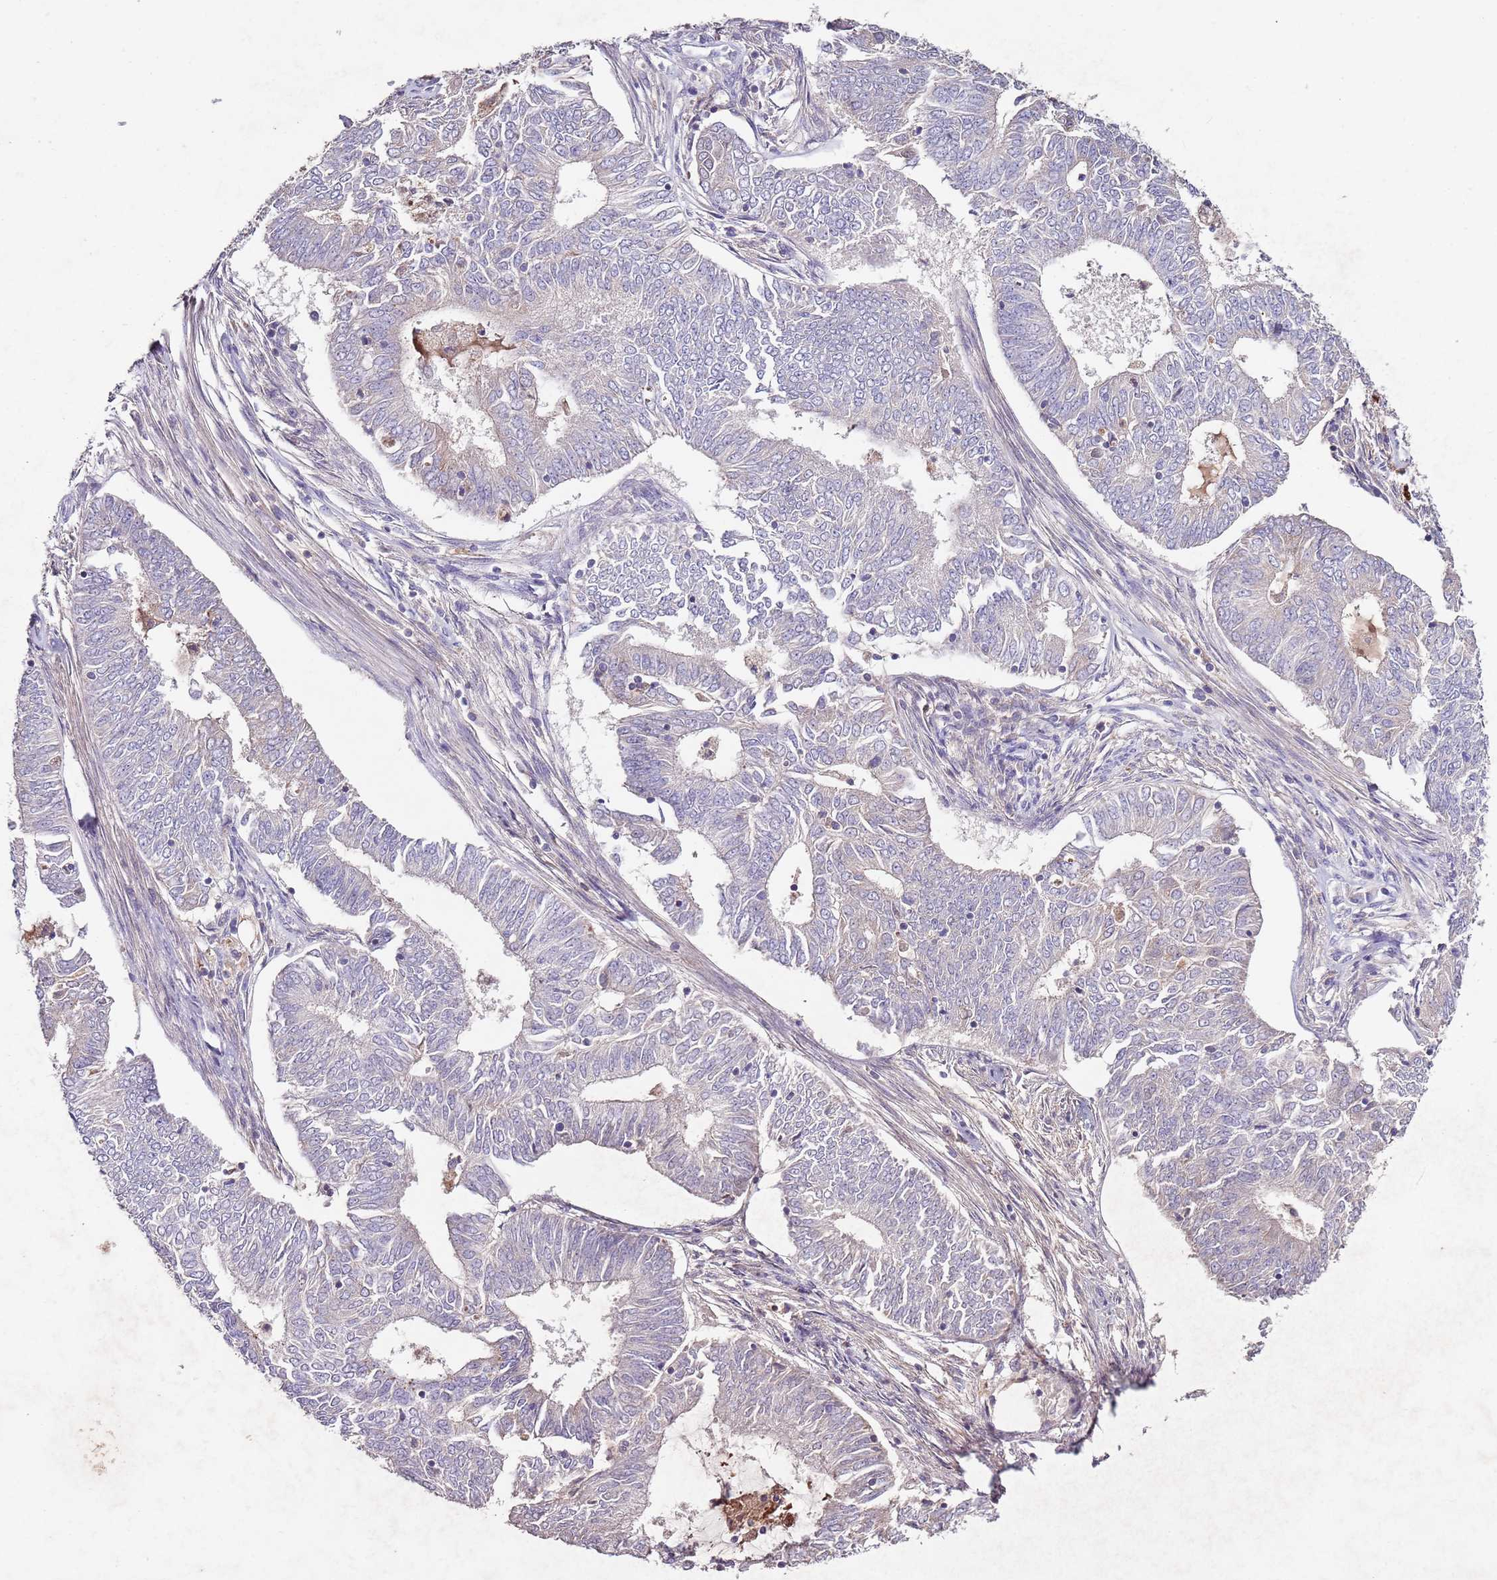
{"staining": {"intensity": "negative", "quantity": "none", "location": "none"}, "tissue": "endometrial cancer", "cell_type": "Tumor cells", "image_type": "cancer", "snomed": [{"axis": "morphology", "description": "Adenocarcinoma, NOS"}, {"axis": "topography", "description": "Endometrium"}], "caption": "Immunohistochemistry photomicrograph of neoplastic tissue: human adenocarcinoma (endometrial) stained with DAB reveals no significant protein positivity in tumor cells.", "gene": "NRDE2", "patient": {"sex": "female", "age": 62}}